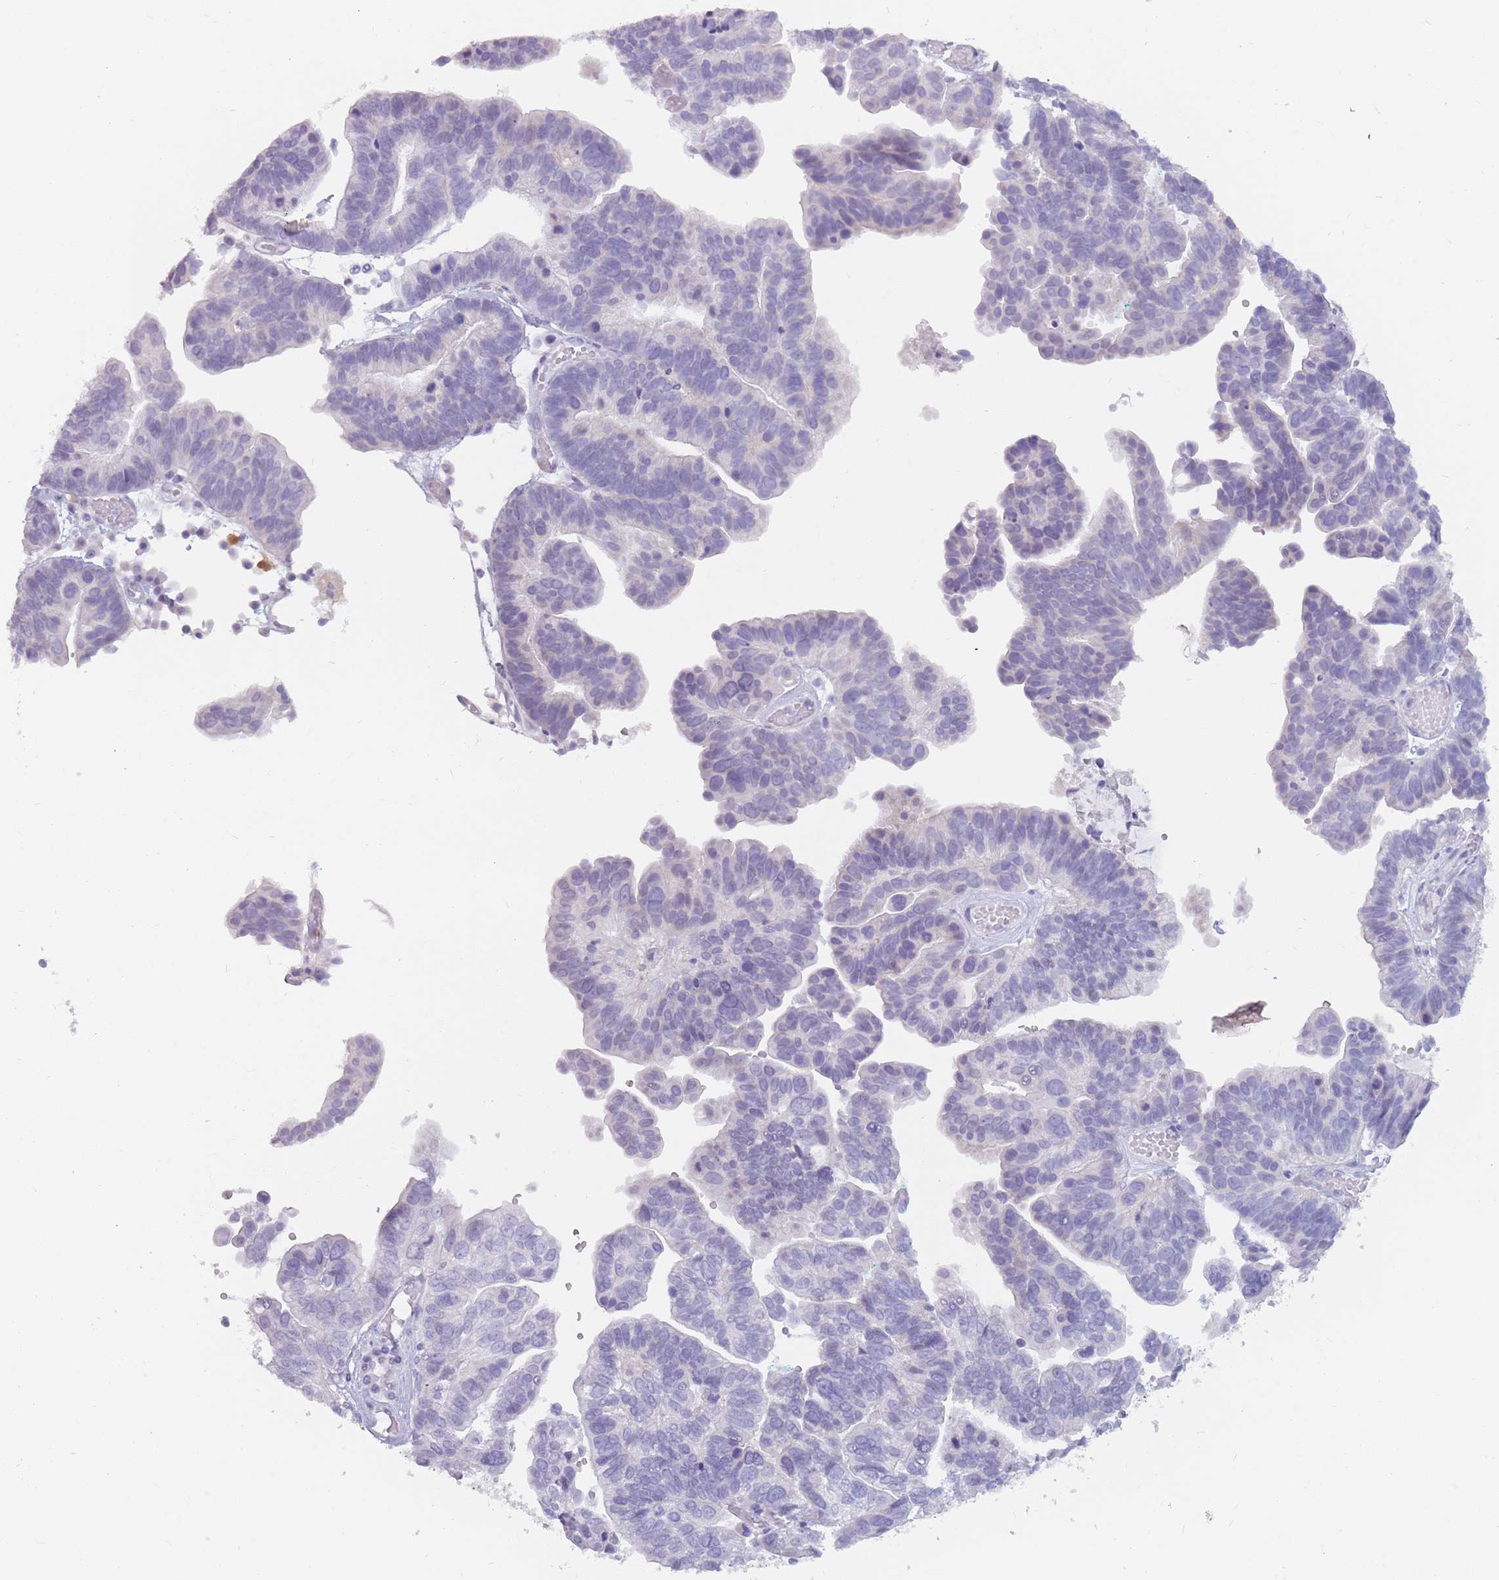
{"staining": {"intensity": "negative", "quantity": "none", "location": "none"}, "tissue": "ovarian cancer", "cell_type": "Tumor cells", "image_type": "cancer", "snomed": [{"axis": "morphology", "description": "Cystadenocarcinoma, serous, NOS"}, {"axis": "topography", "description": "Ovary"}], "caption": "The image reveals no staining of tumor cells in serous cystadenocarcinoma (ovarian).", "gene": "DDX4", "patient": {"sex": "female", "age": 56}}